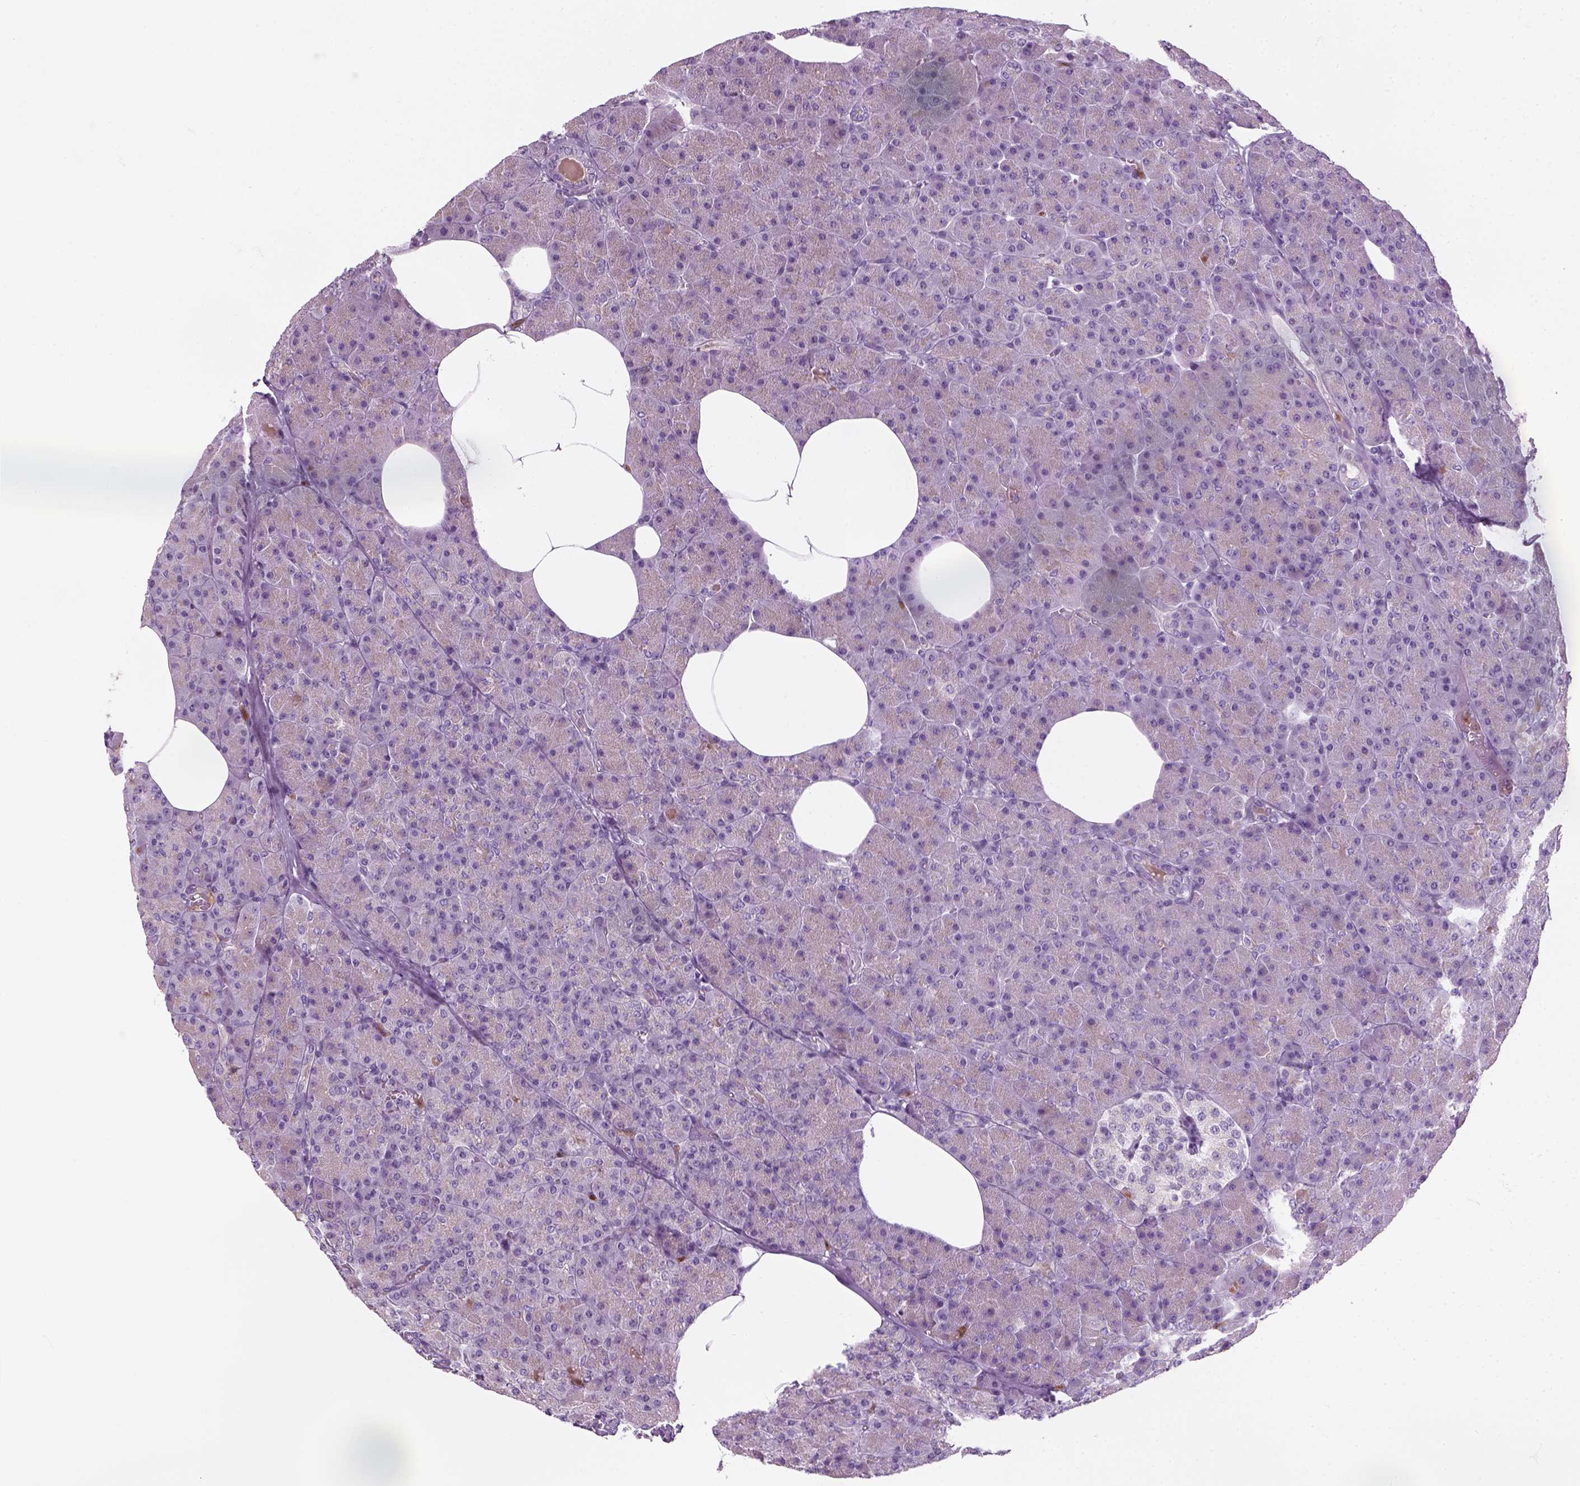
{"staining": {"intensity": "negative", "quantity": "none", "location": "none"}, "tissue": "pancreas", "cell_type": "Exocrine glandular cells", "image_type": "normal", "snomed": [{"axis": "morphology", "description": "Normal tissue, NOS"}, {"axis": "topography", "description": "Pancreas"}], "caption": "Immunohistochemistry (IHC) histopathology image of unremarkable pancreas: human pancreas stained with DAB reveals no significant protein expression in exocrine glandular cells.", "gene": "IL4", "patient": {"sex": "female", "age": 45}}